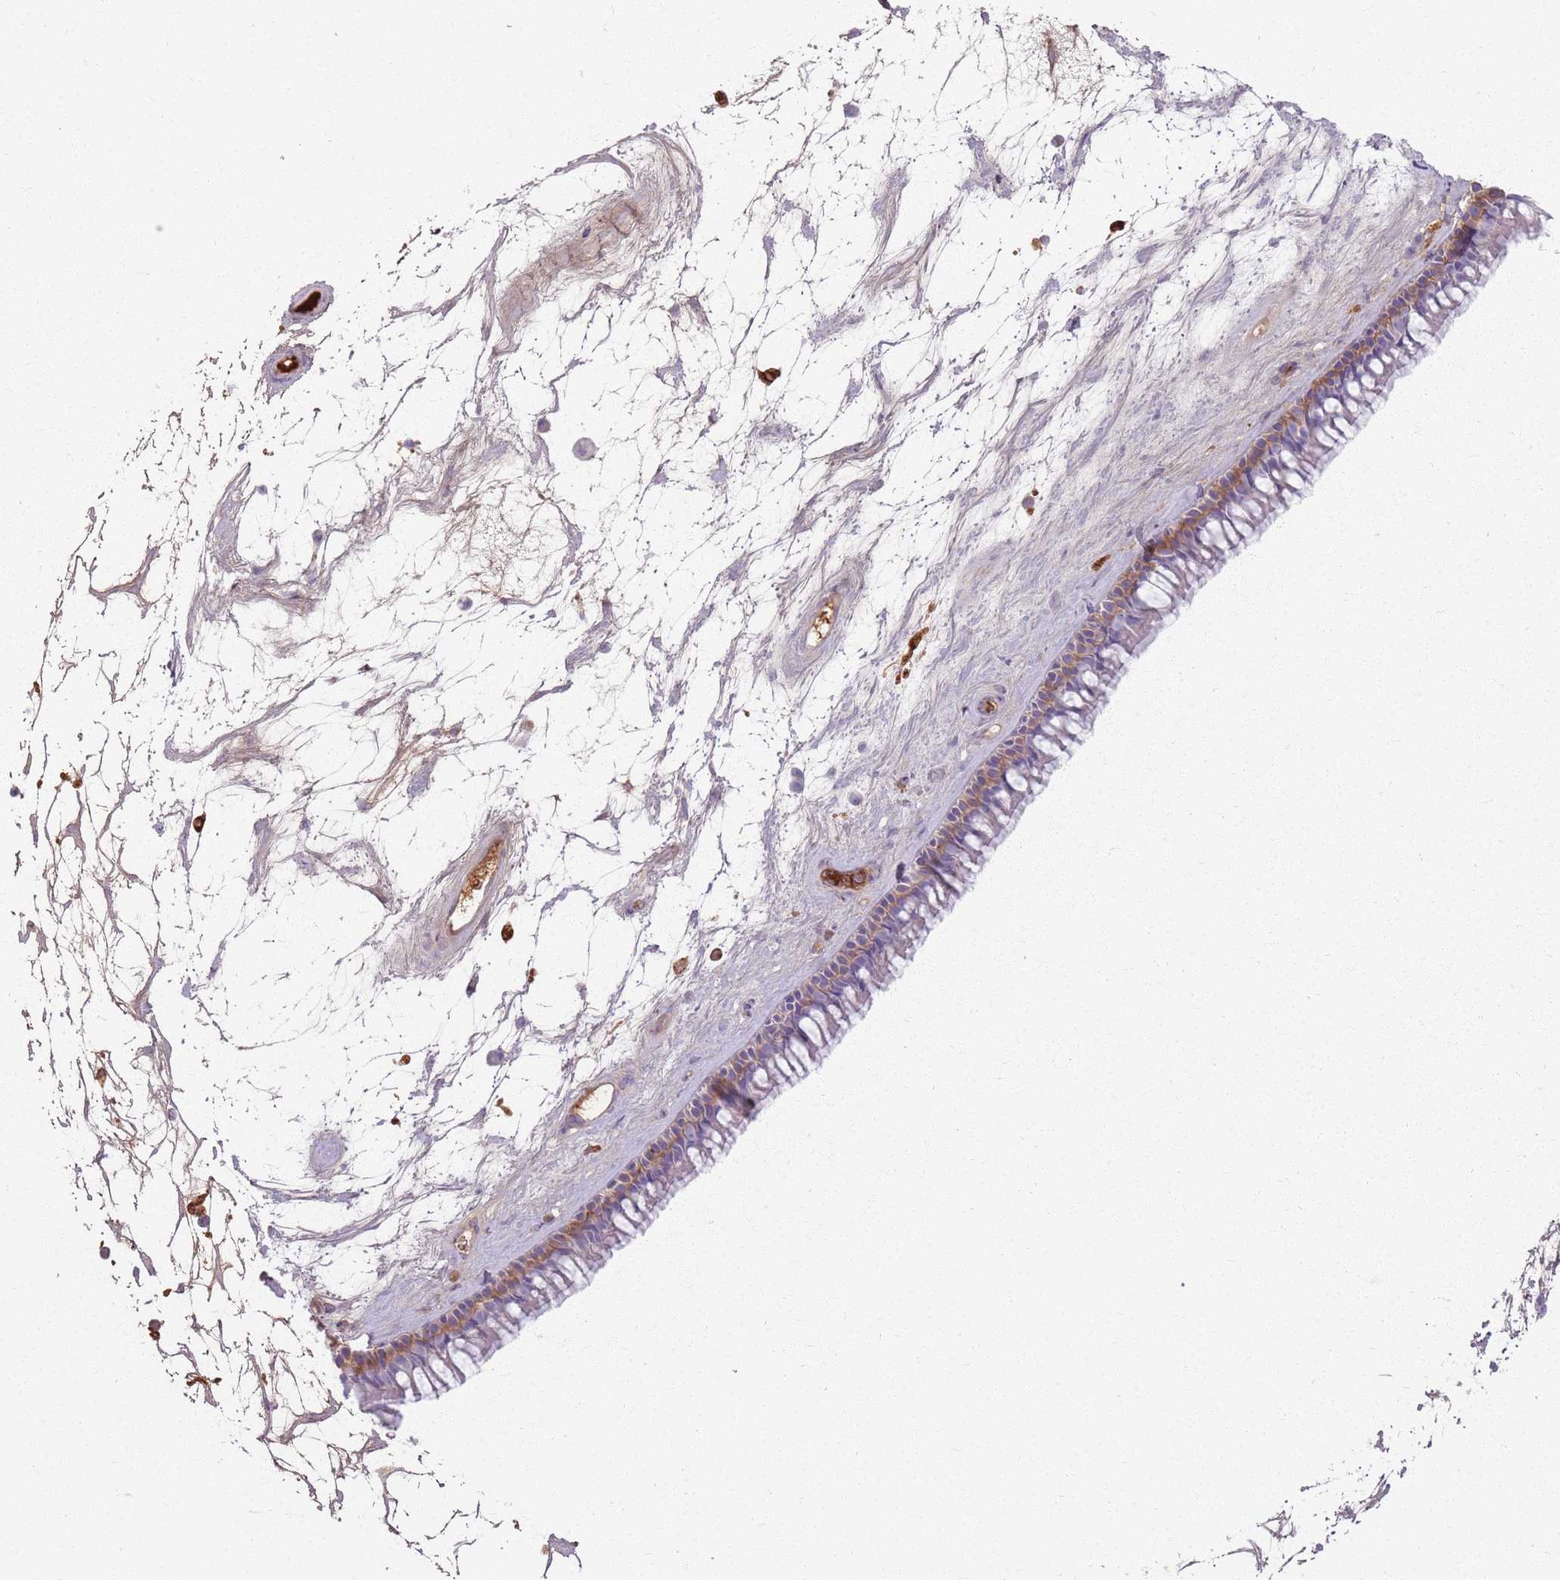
{"staining": {"intensity": "weak", "quantity": "<25%", "location": "cytoplasmic/membranous"}, "tissue": "nasopharynx", "cell_type": "Respiratory epithelial cells", "image_type": "normal", "snomed": [{"axis": "morphology", "description": "Normal tissue, NOS"}, {"axis": "topography", "description": "Nasopharynx"}], "caption": "DAB (3,3'-diaminobenzidine) immunohistochemical staining of benign human nasopharynx demonstrates no significant staining in respiratory epithelial cells.", "gene": "COLGALT1", "patient": {"sex": "male", "age": 64}}